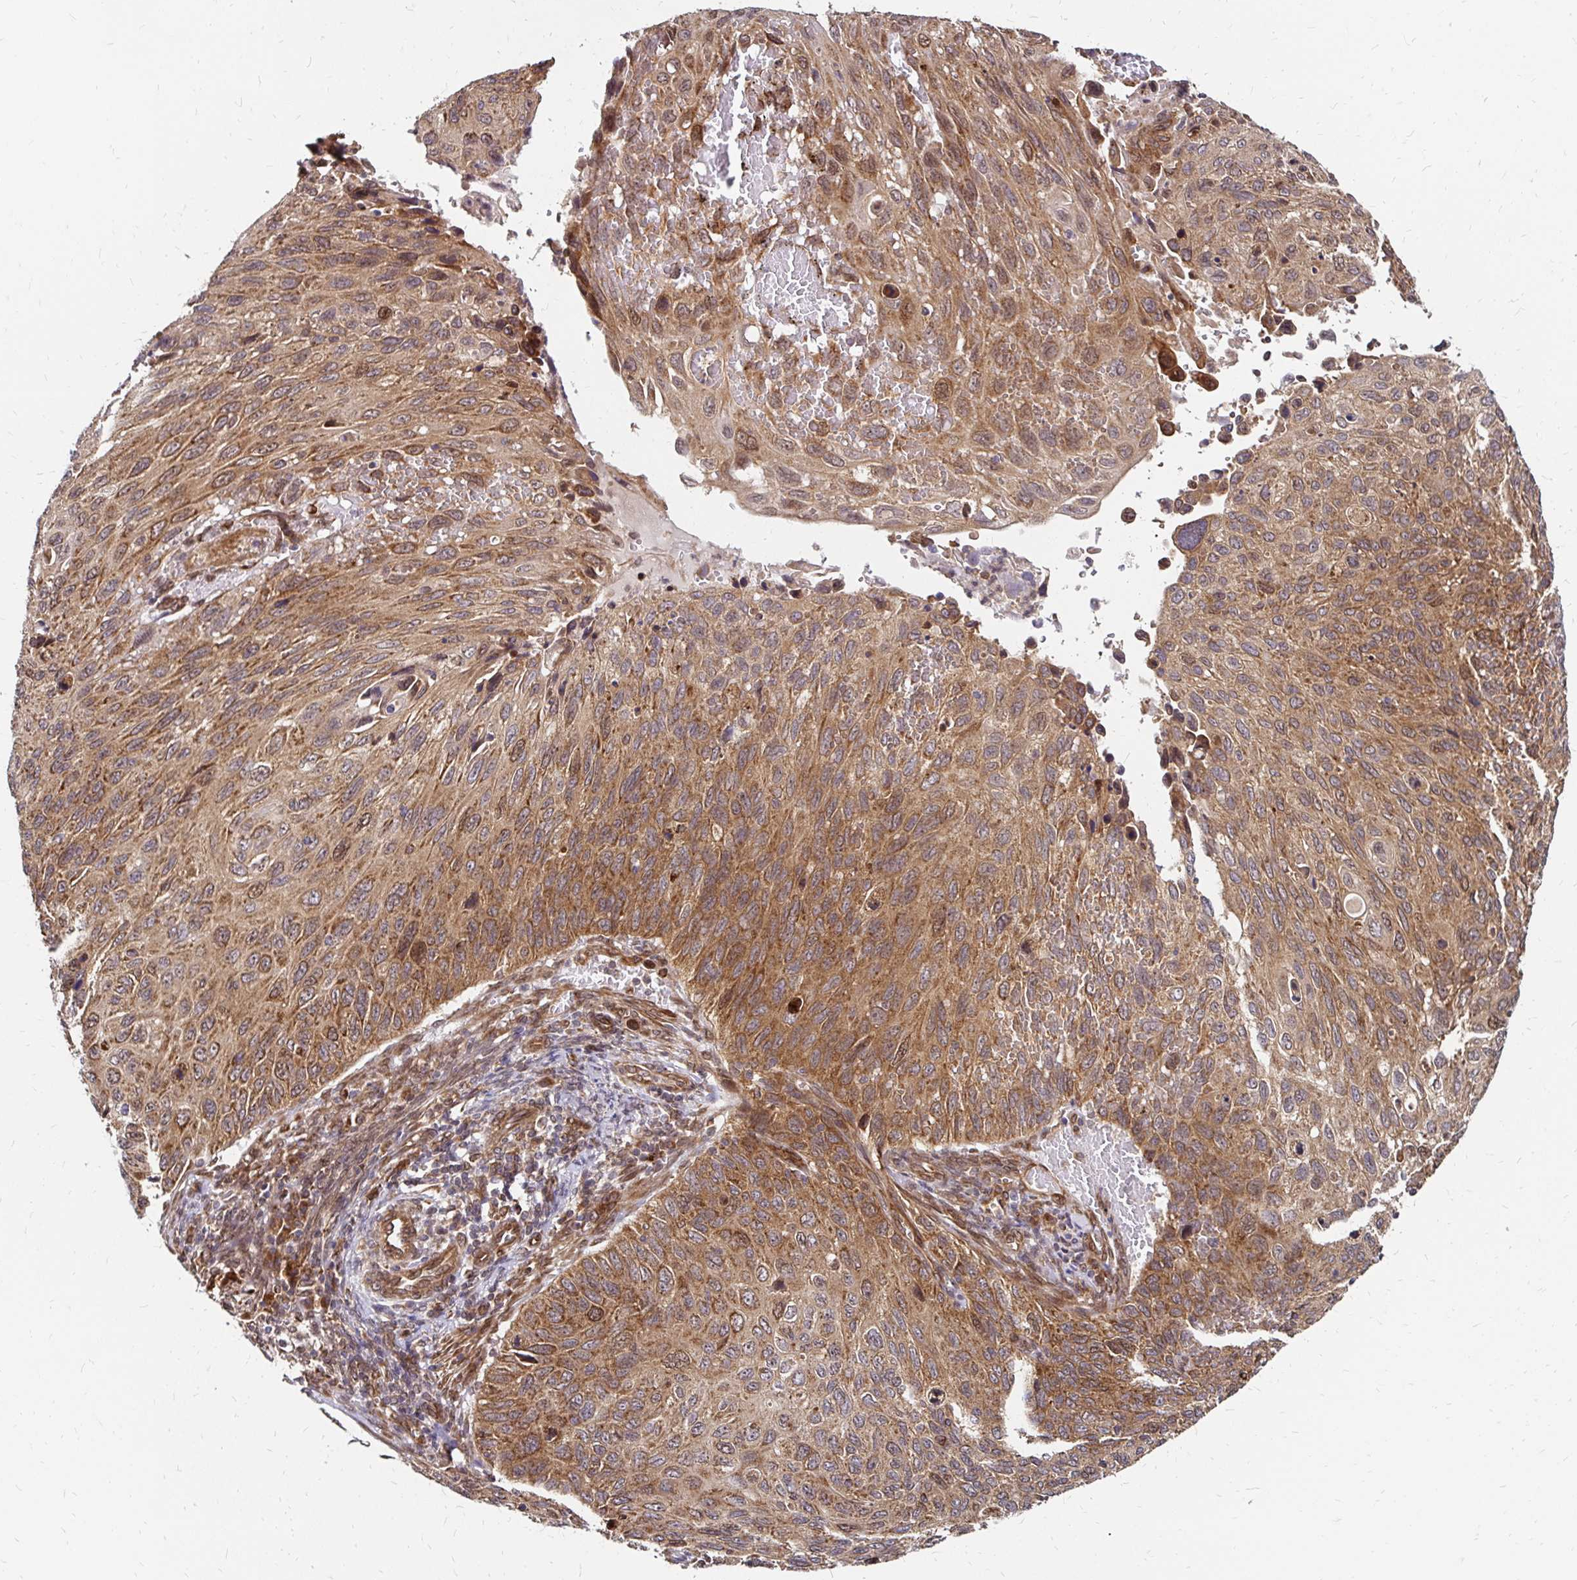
{"staining": {"intensity": "moderate", "quantity": ">75%", "location": "cytoplasmic/membranous"}, "tissue": "cervical cancer", "cell_type": "Tumor cells", "image_type": "cancer", "snomed": [{"axis": "morphology", "description": "Squamous cell carcinoma, NOS"}, {"axis": "topography", "description": "Cervix"}], "caption": "Immunohistochemistry (IHC) image of human cervical cancer stained for a protein (brown), which shows medium levels of moderate cytoplasmic/membranous positivity in about >75% of tumor cells.", "gene": "ZW10", "patient": {"sex": "female", "age": 70}}